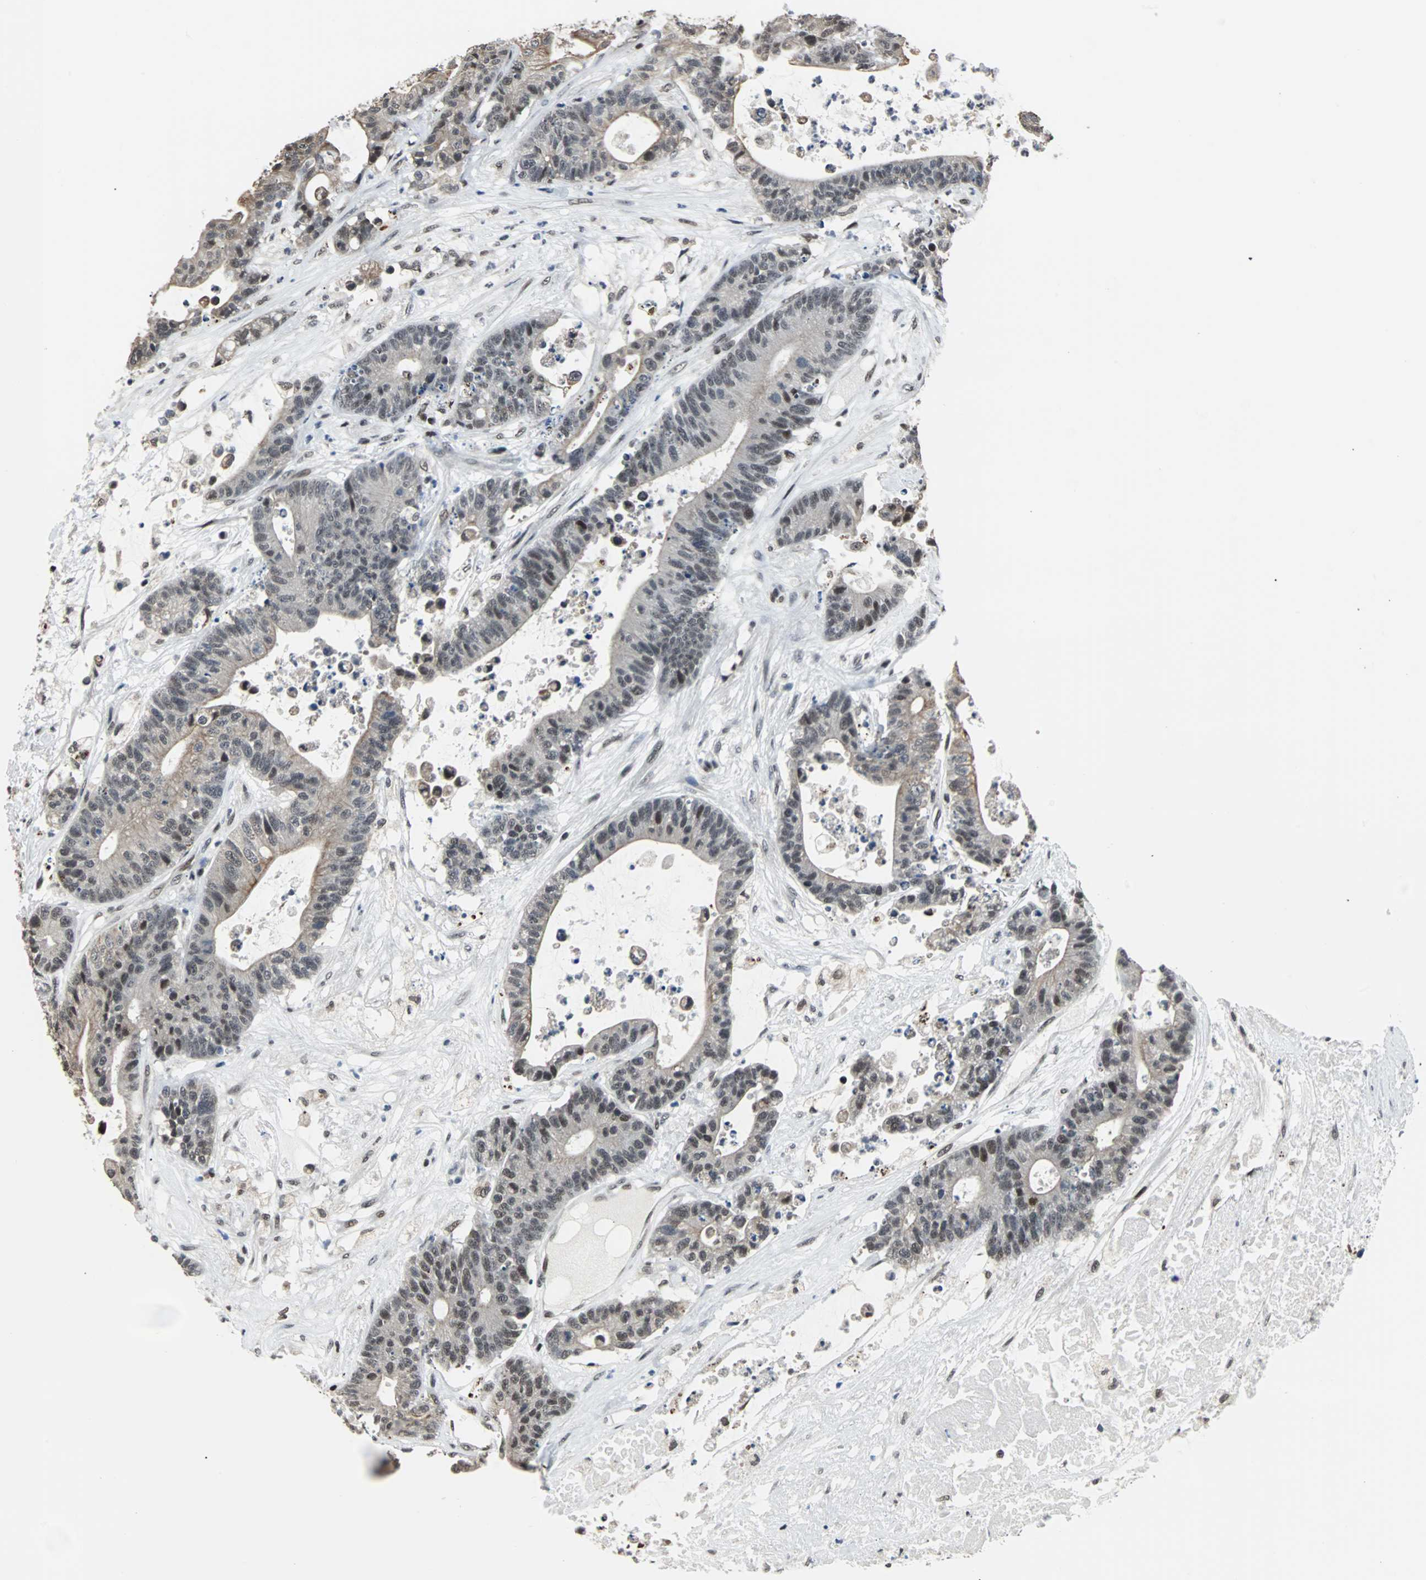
{"staining": {"intensity": "weak", "quantity": "25%-75%", "location": "cytoplasmic/membranous"}, "tissue": "colorectal cancer", "cell_type": "Tumor cells", "image_type": "cancer", "snomed": [{"axis": "morphology", "description": "Adenocarcinoma, NOS"}, {"axis": "topography", "description": "Colon"}], "caption": "Brown immunohistochemical staining in colorectal adenocarcinoma reveals weak cytoplasmic/membranous staining in about 25%-75% of tumor cells.", "gene": "TERF2IP", "patient": {"sex": "female", "age": 84}}